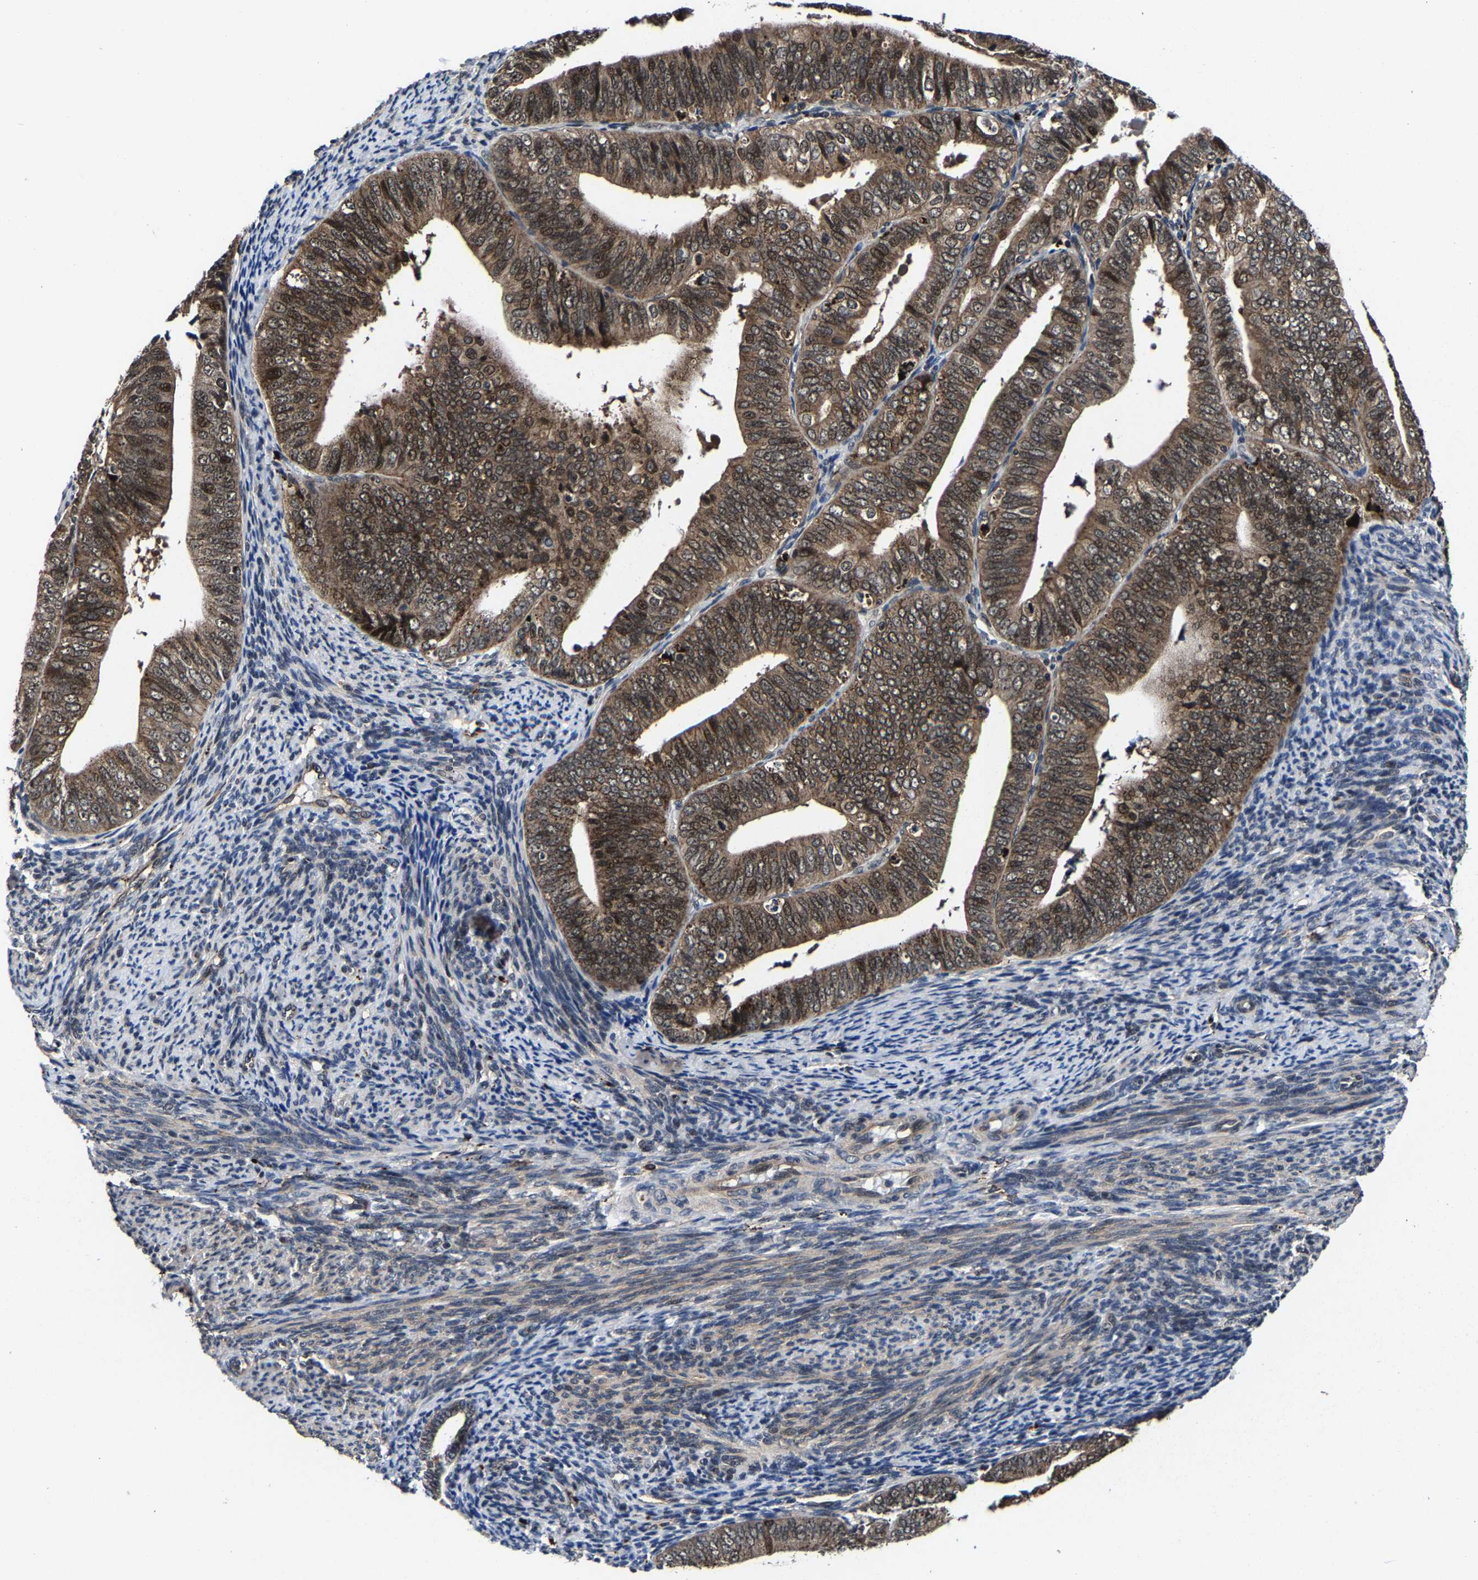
{"staining": {"intensity": "moderate", "quantity": ">75%", "location": "cytoplasmic/membranous,nuclear"}, "tissue": "endometrial cancer", "cell_type": "Tumor cells", "image_type": "cancer", "snomed": [{"axis": "morphology", "description": "Adenocarcinoma, NOS"}, {"axis": "topography", "description": "Endometrium"}], "caption": "About >75% of tumor cells in human endometrial adenocarcinoma exhibit moderate cytoplasmic/membranous and nuclear protein positivity as visualized by brown immunohistochemical staining.", "gene": "ZCCHC7", "patient": {"sex": "female", "age": 63}}